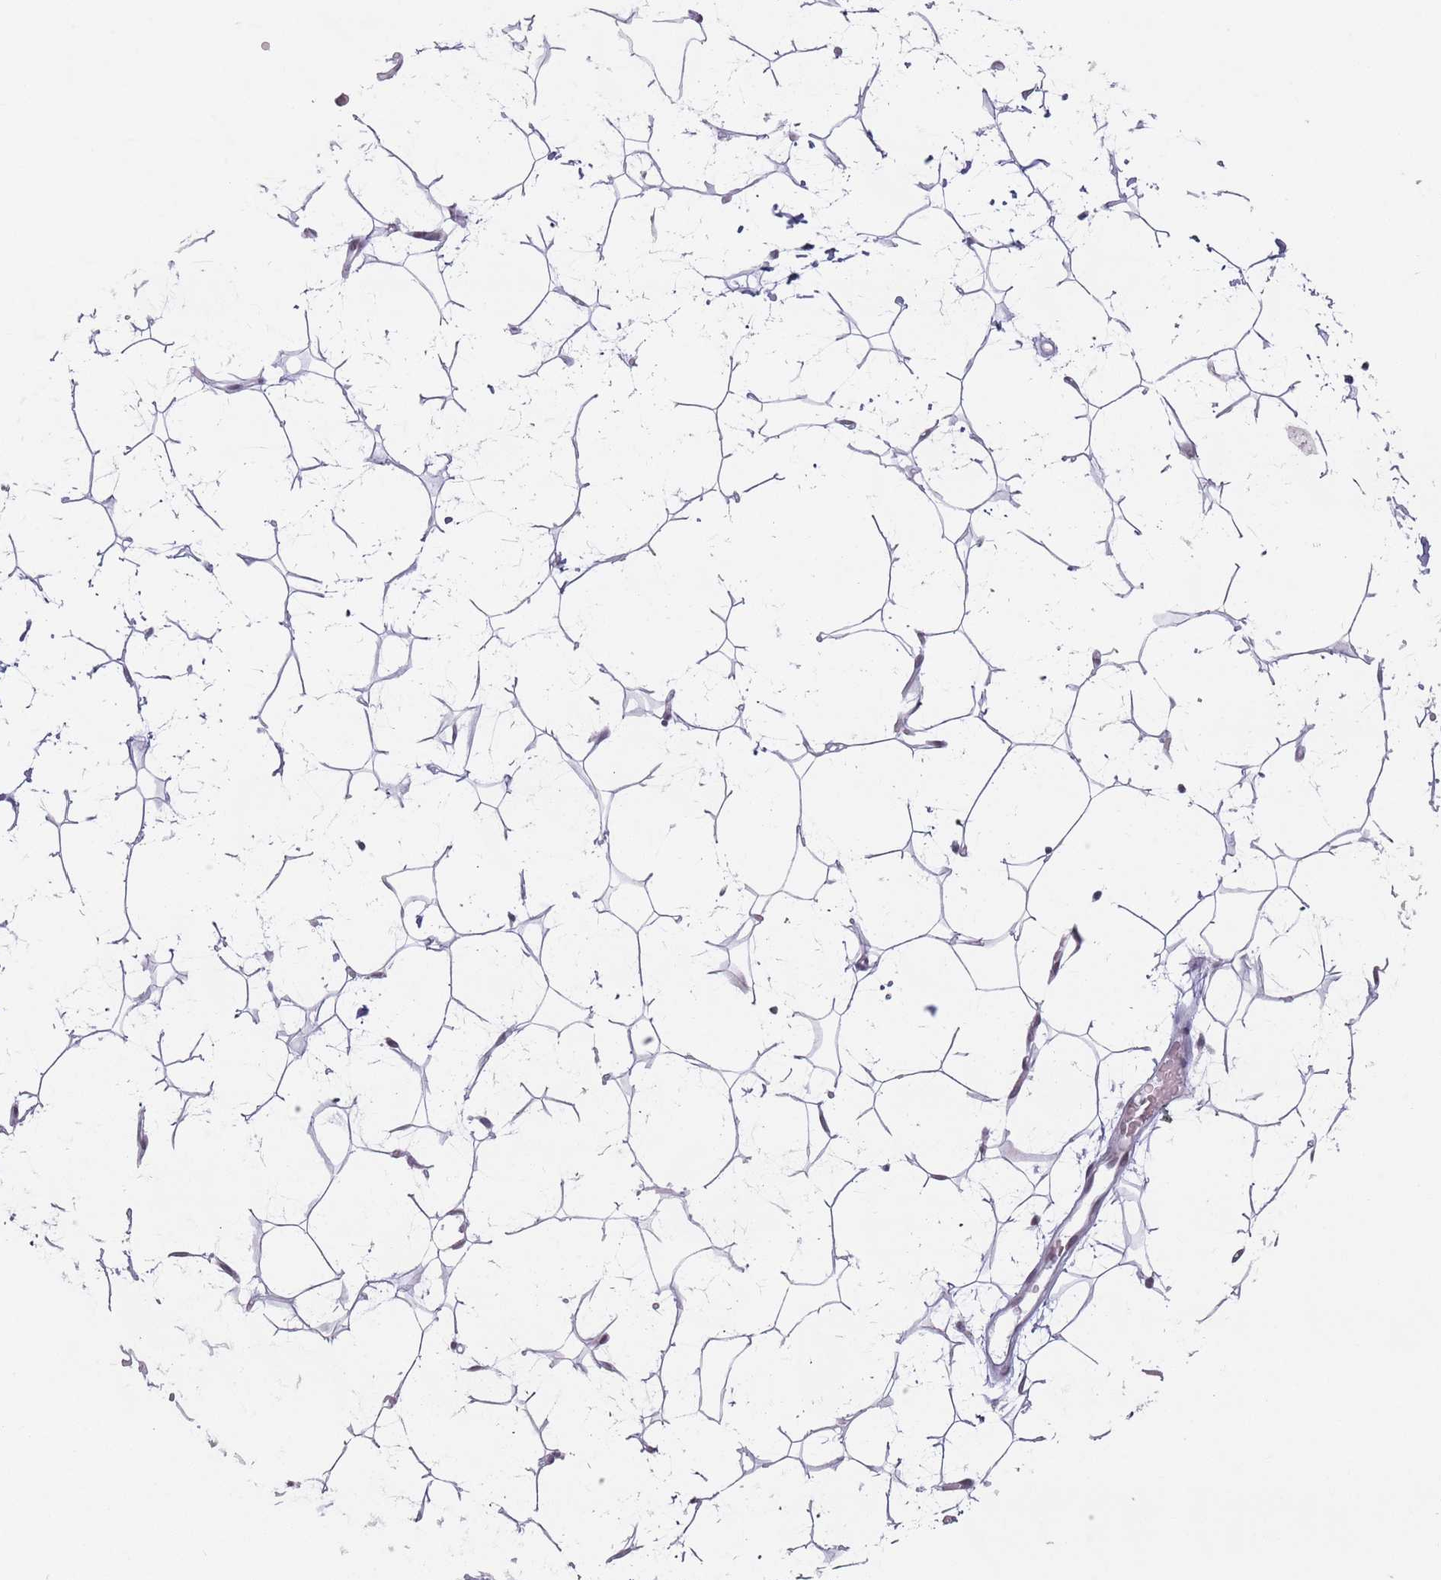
{"staining": {"intensity": "weak", "quantity": ">75%", "location": "nuclear"}, "tissue": "adipose tissue", "cell_type": "Adipocytes", "image_type": "normal", "snomed": [{"axis": "morphology", "description": "Normal tissue, NOS"}, {"axis": "topography", "description": "Breast"}], "caption": "Normal adipose tissue was stained to show a protein in brown. There is low levels of weak nuclear staining in about >75% of adipocytes.", "gene": "PTCHD1", "patient": {"sex": "female", "age": 26}}